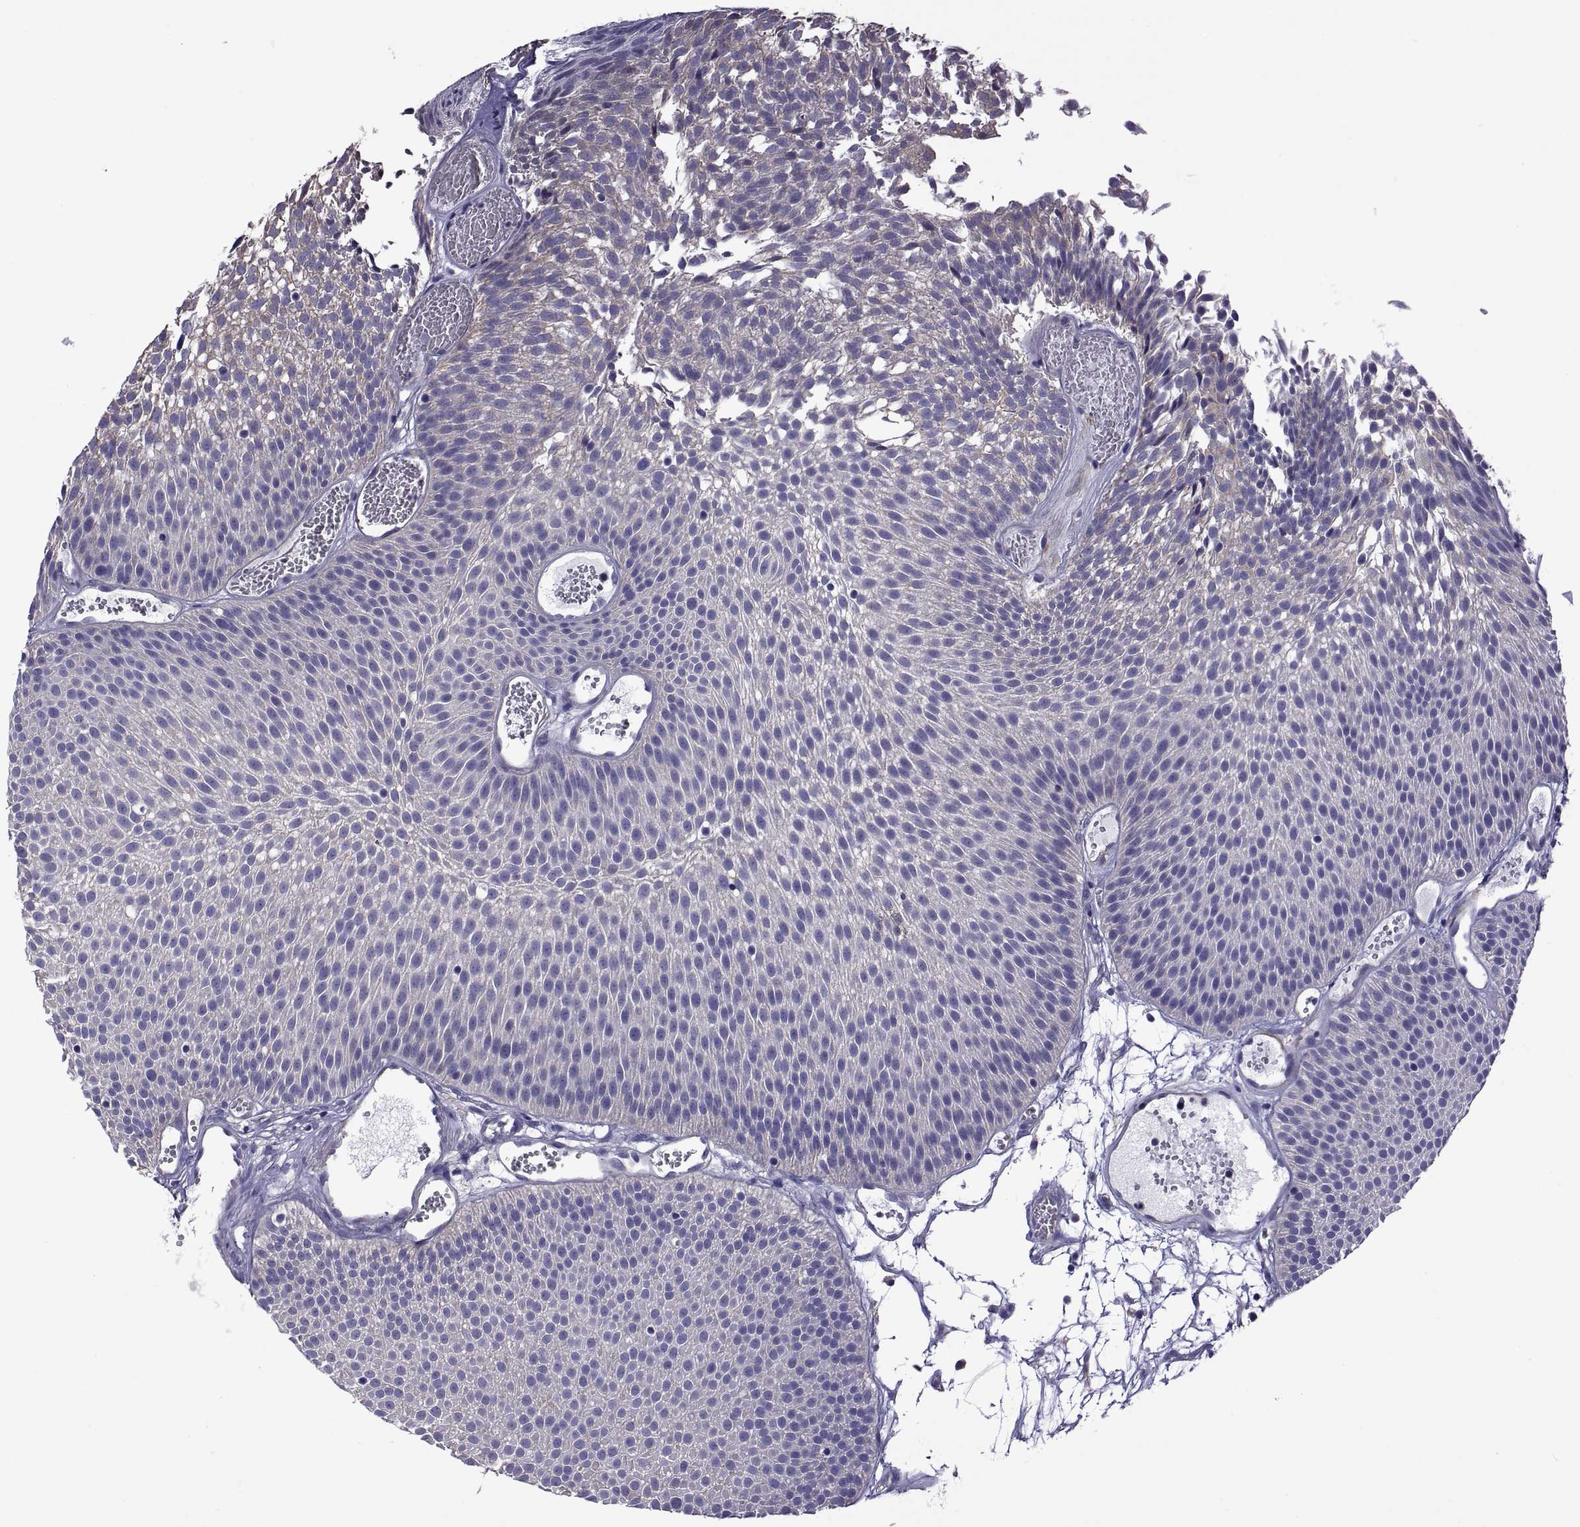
{"staining": {"intensity": "negative", "quantity": "none", "location": "none"}, "tissue": "urothelial cancer", "cell_type": "Tumor cells", "image_type": "cancer", "snomed": [{"axis": "morphology", "description": "Urothelial carcinoma, Low grade"}, {"axis": "topography", "description": "Urinary bladder"}], "caption": "Tumor cells are negative for protein expression in human urothelial carcinoma (low-grade).", "gene": "TMC3", "patient": {"sex": "male", "age": 52}}